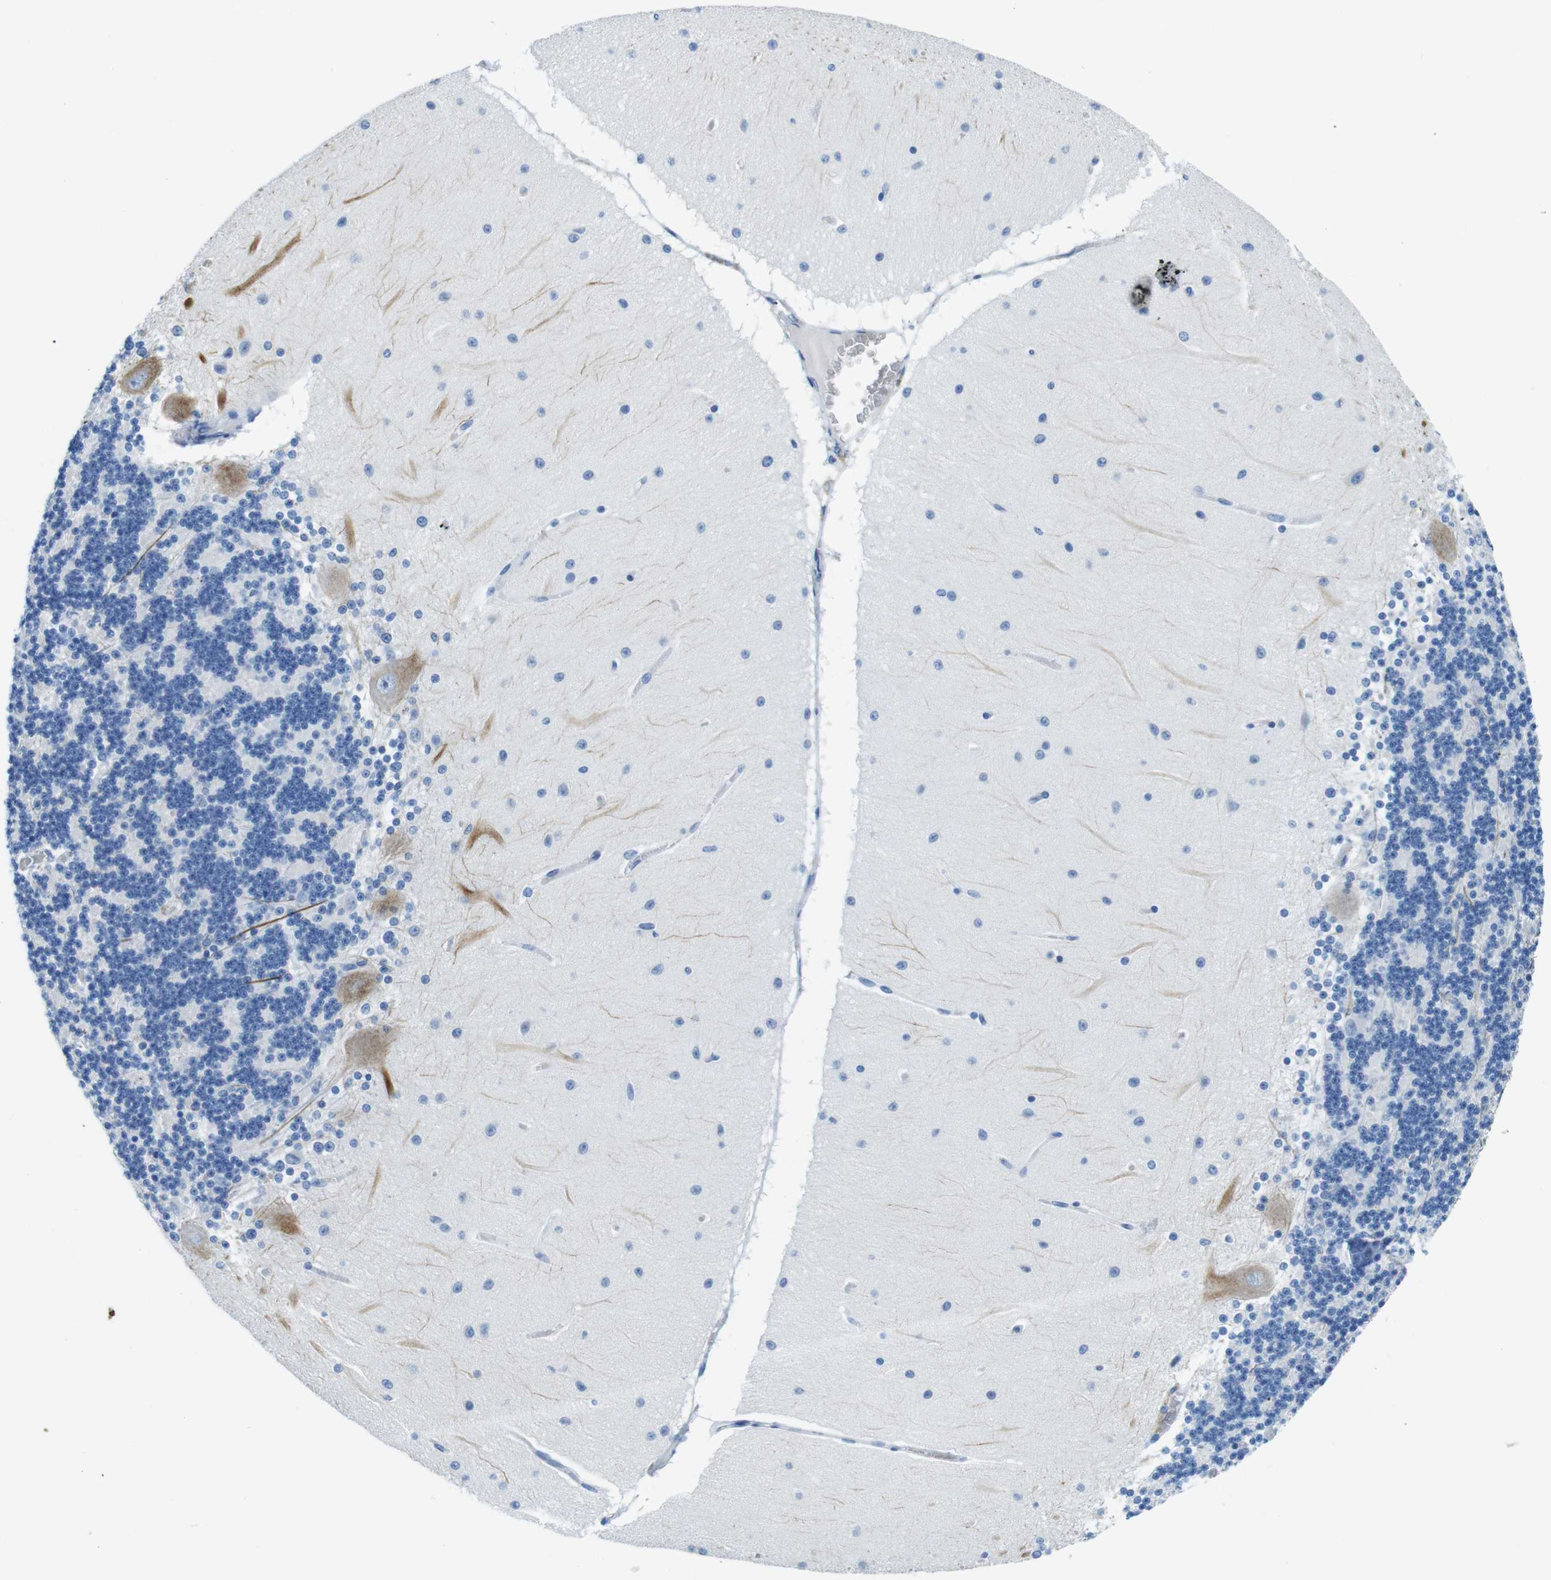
{"staining": {"intensity": "negative", "quantity": "none", "location": "none"}, "tissue": "cerebellum", "cell_type": "Cells in granular layer", "image_type": "normal", "snomed": [{"axis": "morphology", "description": "Normal tissue, NOS"}, {"axis": "topography", "description": "Cerebellum"}], "caption": "This is an IHC photomicrograph of unremarkable cerebellum. There is no staining in cells in granular layer.", "gene": "TFAP2C", "patient": {"sex": "female", "age": 54}}